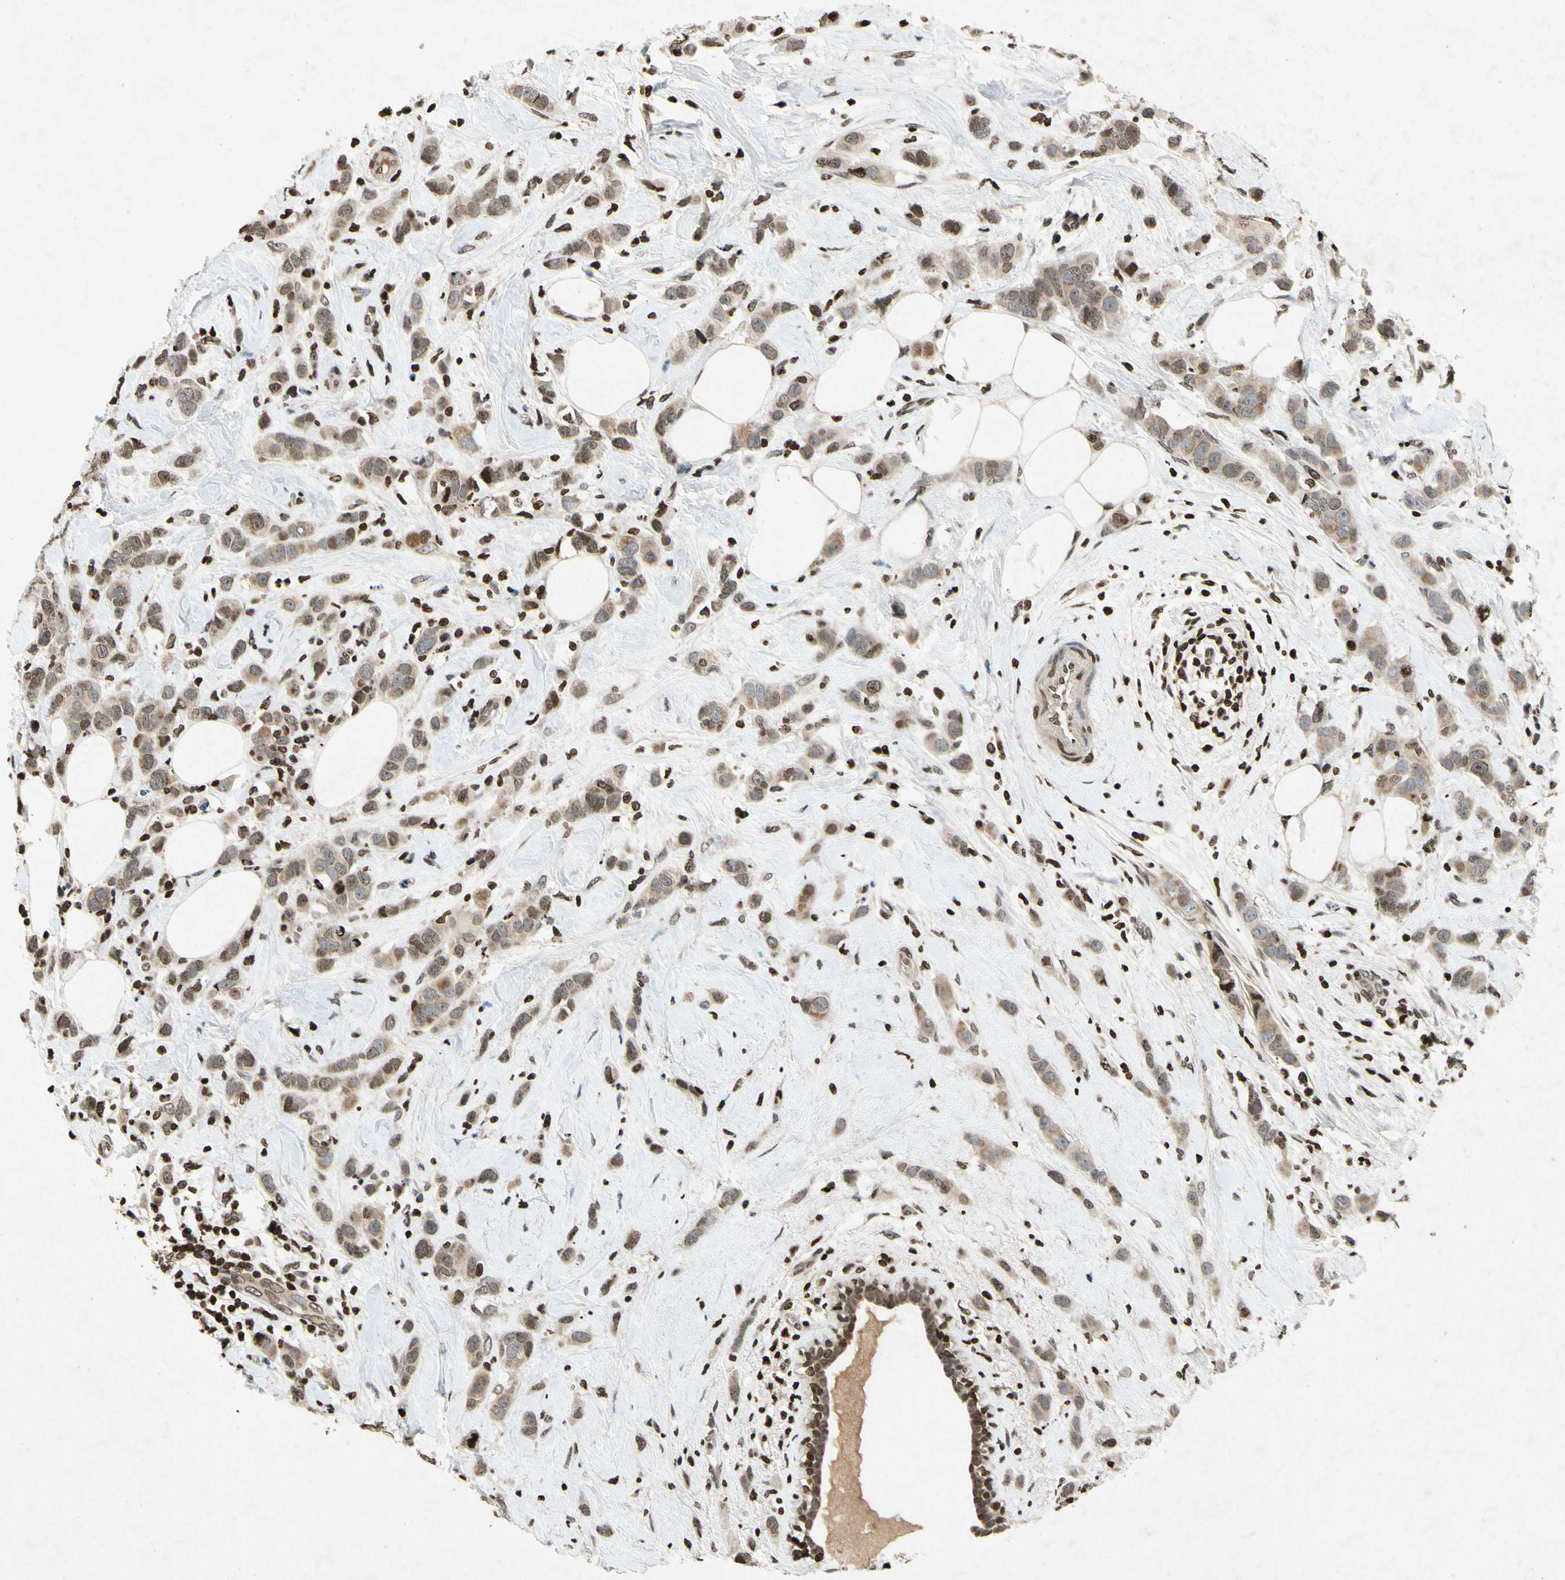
{"staining": {"intensity": "moderate", "quantity": ">75%", "location": "cytoplasmic/membranous,nuclear"}, "tissue": "breast cancer", "cell_type": "Tumor cells", "image_type": "cancer", "snomed": [{"axis": "morphology", "description": "Normal tissue, NOS"}, {"axis": "morphology", "description": "Duct carcinoma"}, {"axis": "topography", "description": "Breast"}], "caption": "Immunohistochemistry micrograph of human breast cancer (invasive ductal carcinoma) stained for a protein (brown), which demonstrates medium levels of moderate cytoplasmic/membranous and nuclear expression in about >75% of tumor cells.", "gene": "HOXB3", "patient": {"sex": "female", "age": 50}}